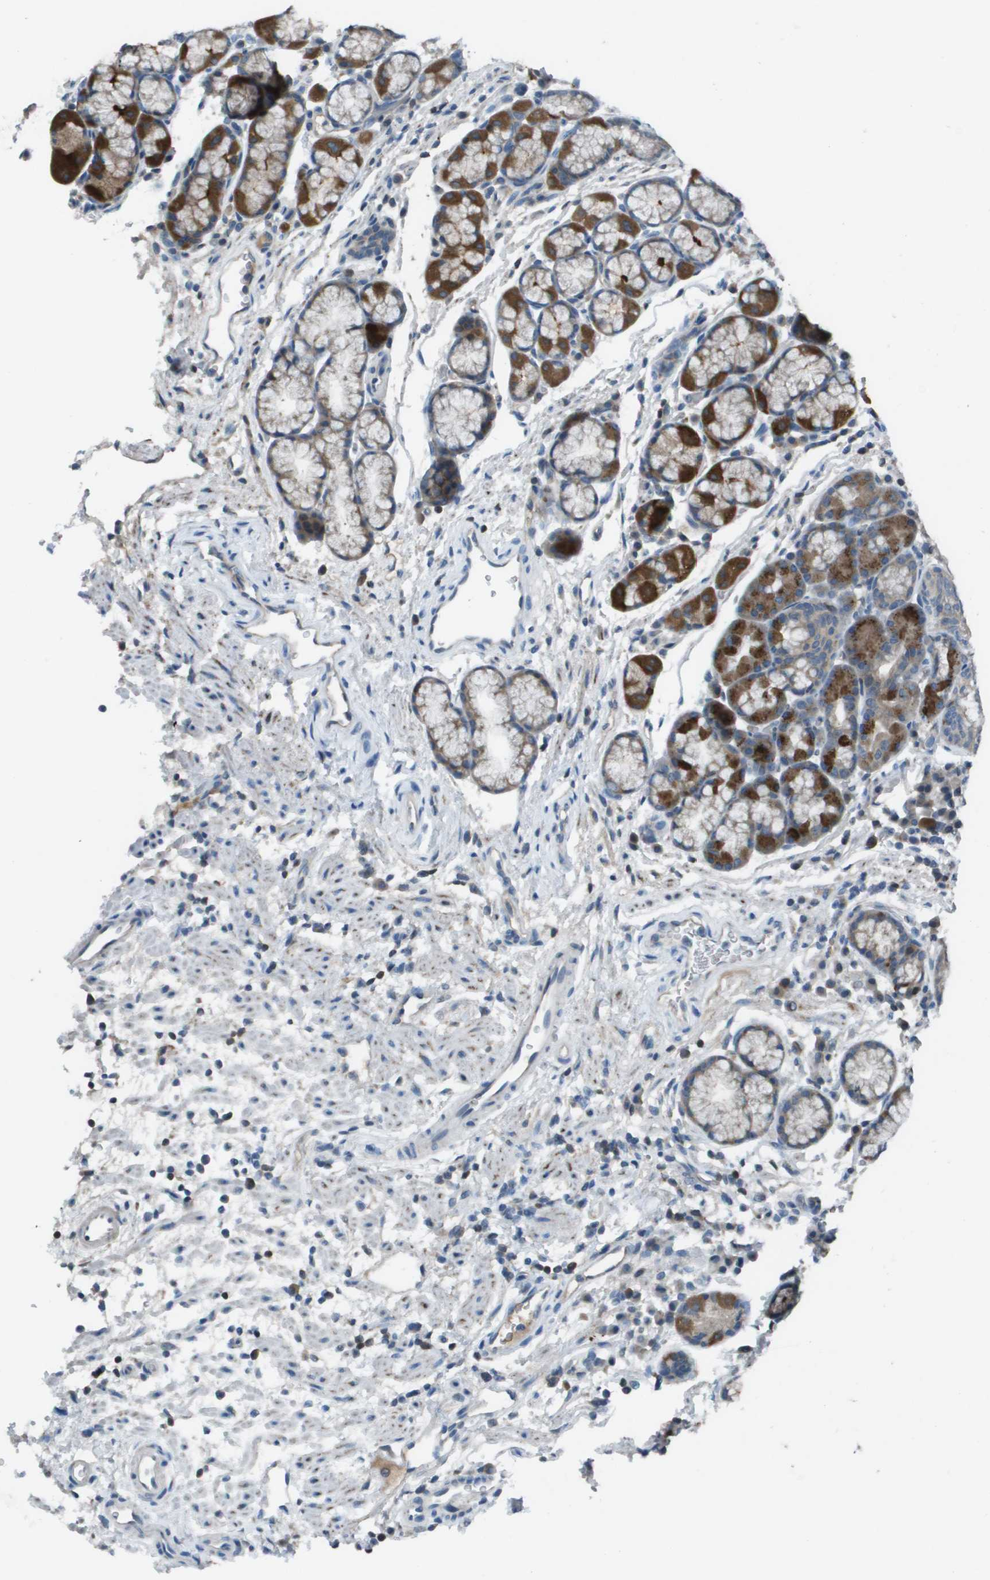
{"staining": {"intensity": "strong", "quantity": "25%-75%", "location": "cytoplasmic/membranous"}, "tissue": "stomach", "cell_type": "Glandular cells", "image_type": "normal", "snomed": [{"axis": "morphology", "description": "Normal tissue, NOS"}, {"axis": "morphology", "description": "Carcinoid, malignant, NOS"}, {"axis": "topography", "description": "Stomach, upper"}], "caption": "This image demonstrates immunohistochemistry staining of normal human stomach, with high strong cytoplasmic/membranous expression in about 25%-75% of glandular cells.", "gene": "CAMK4", "patient": {"sex": "male", "age": 39}}